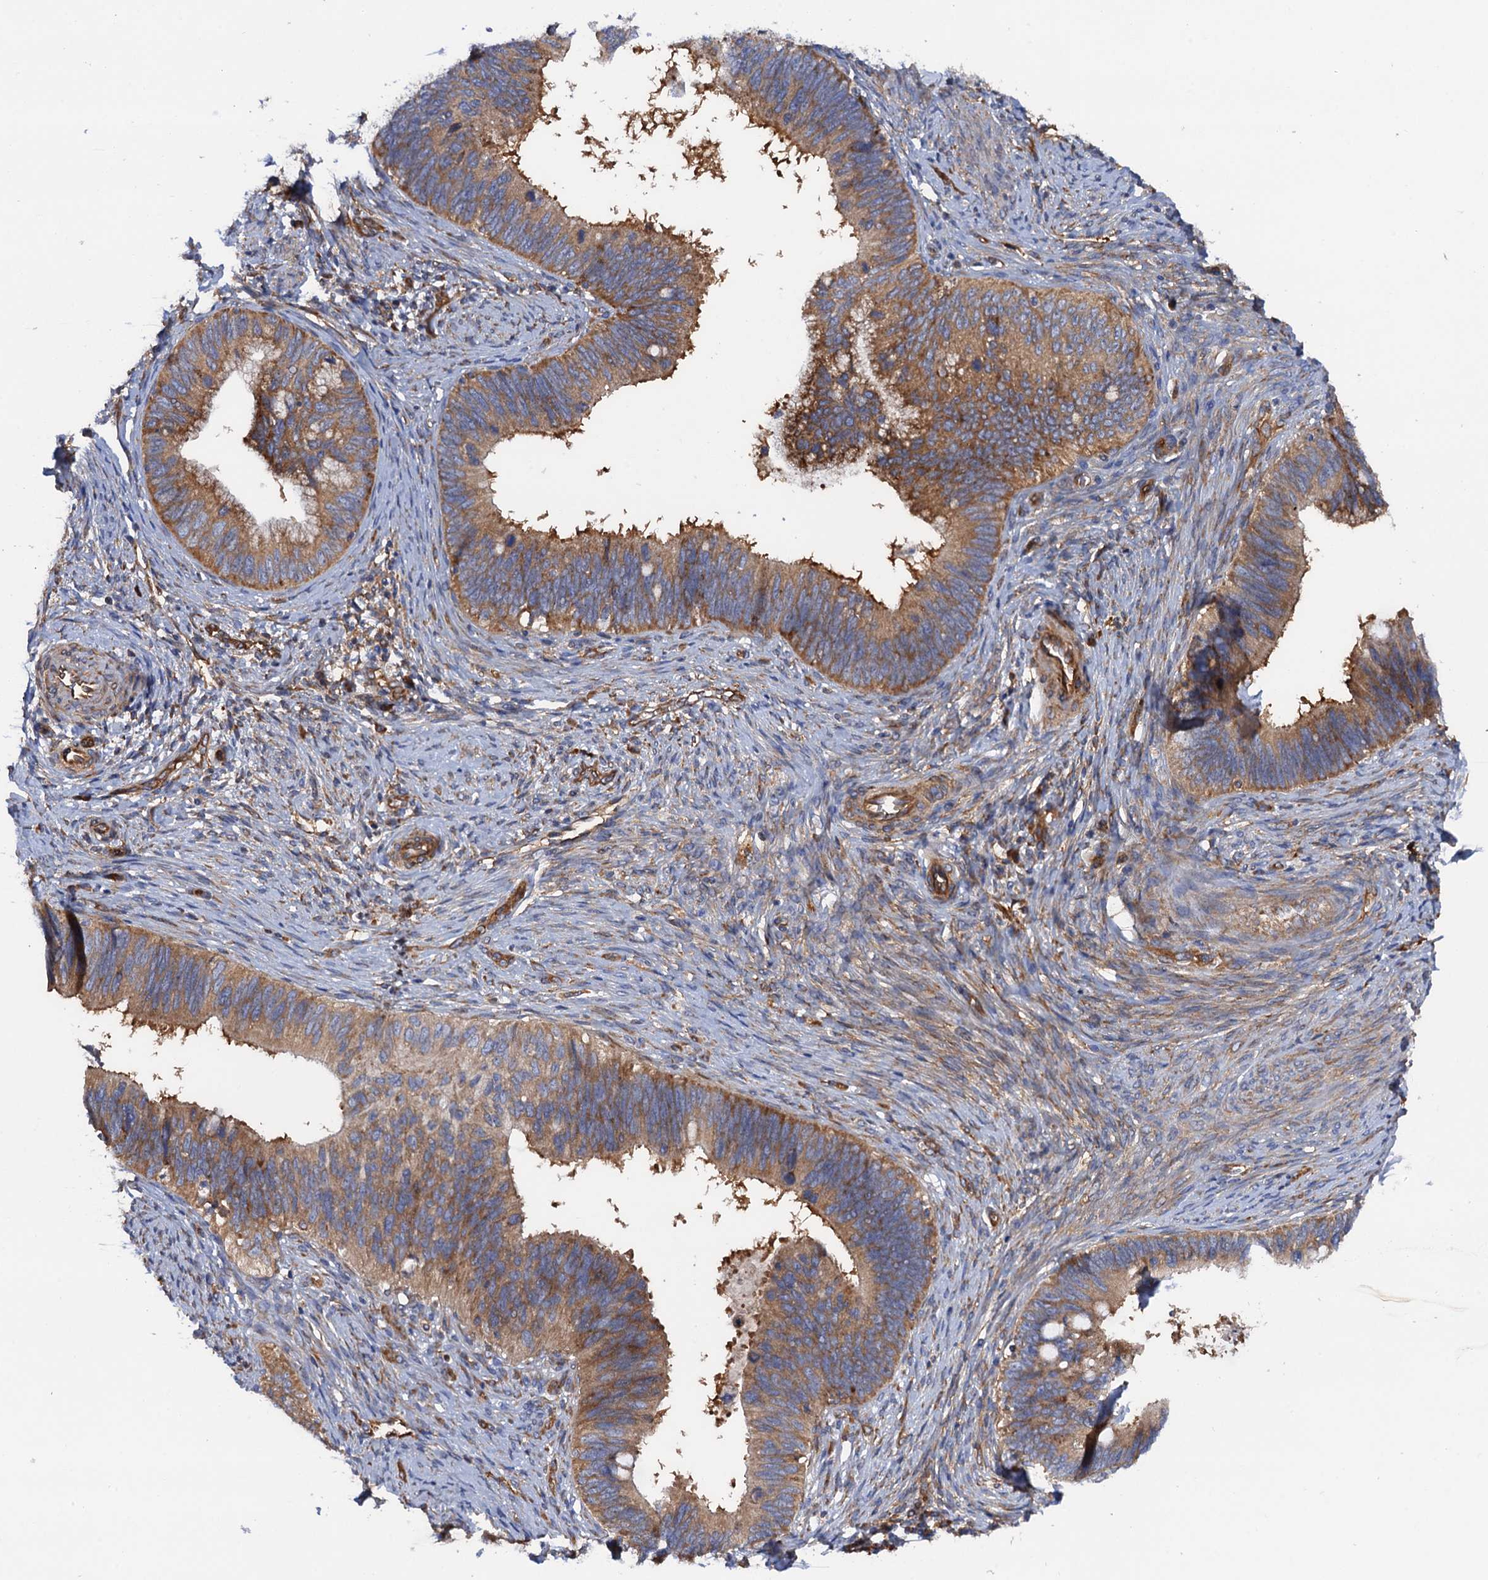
{"staining": {"intensity": "moderate", "quantity": ">75%", "location": "cytoplasmic/membranous"}, "tissue": "cervical cancer", "cell_type": "Tumor cells", "image_type": "cancer", "snomed": [{"axis": "morphology", "description": "Adenocarcinoma, NOS"}, {"axis": "topography", "description": "Cervix"}], "caption": "The histopathology image shows staining of cervical cancer (adenocarcinoma), revealing moderate cytoplasmic/membranous protein staining (brown color) within tumor cells. (DAB IHC, brown staining for protein, blue staining for nuclei).", "gene": "MRPL48", "patient": {"sex": "female", "age": 42}}